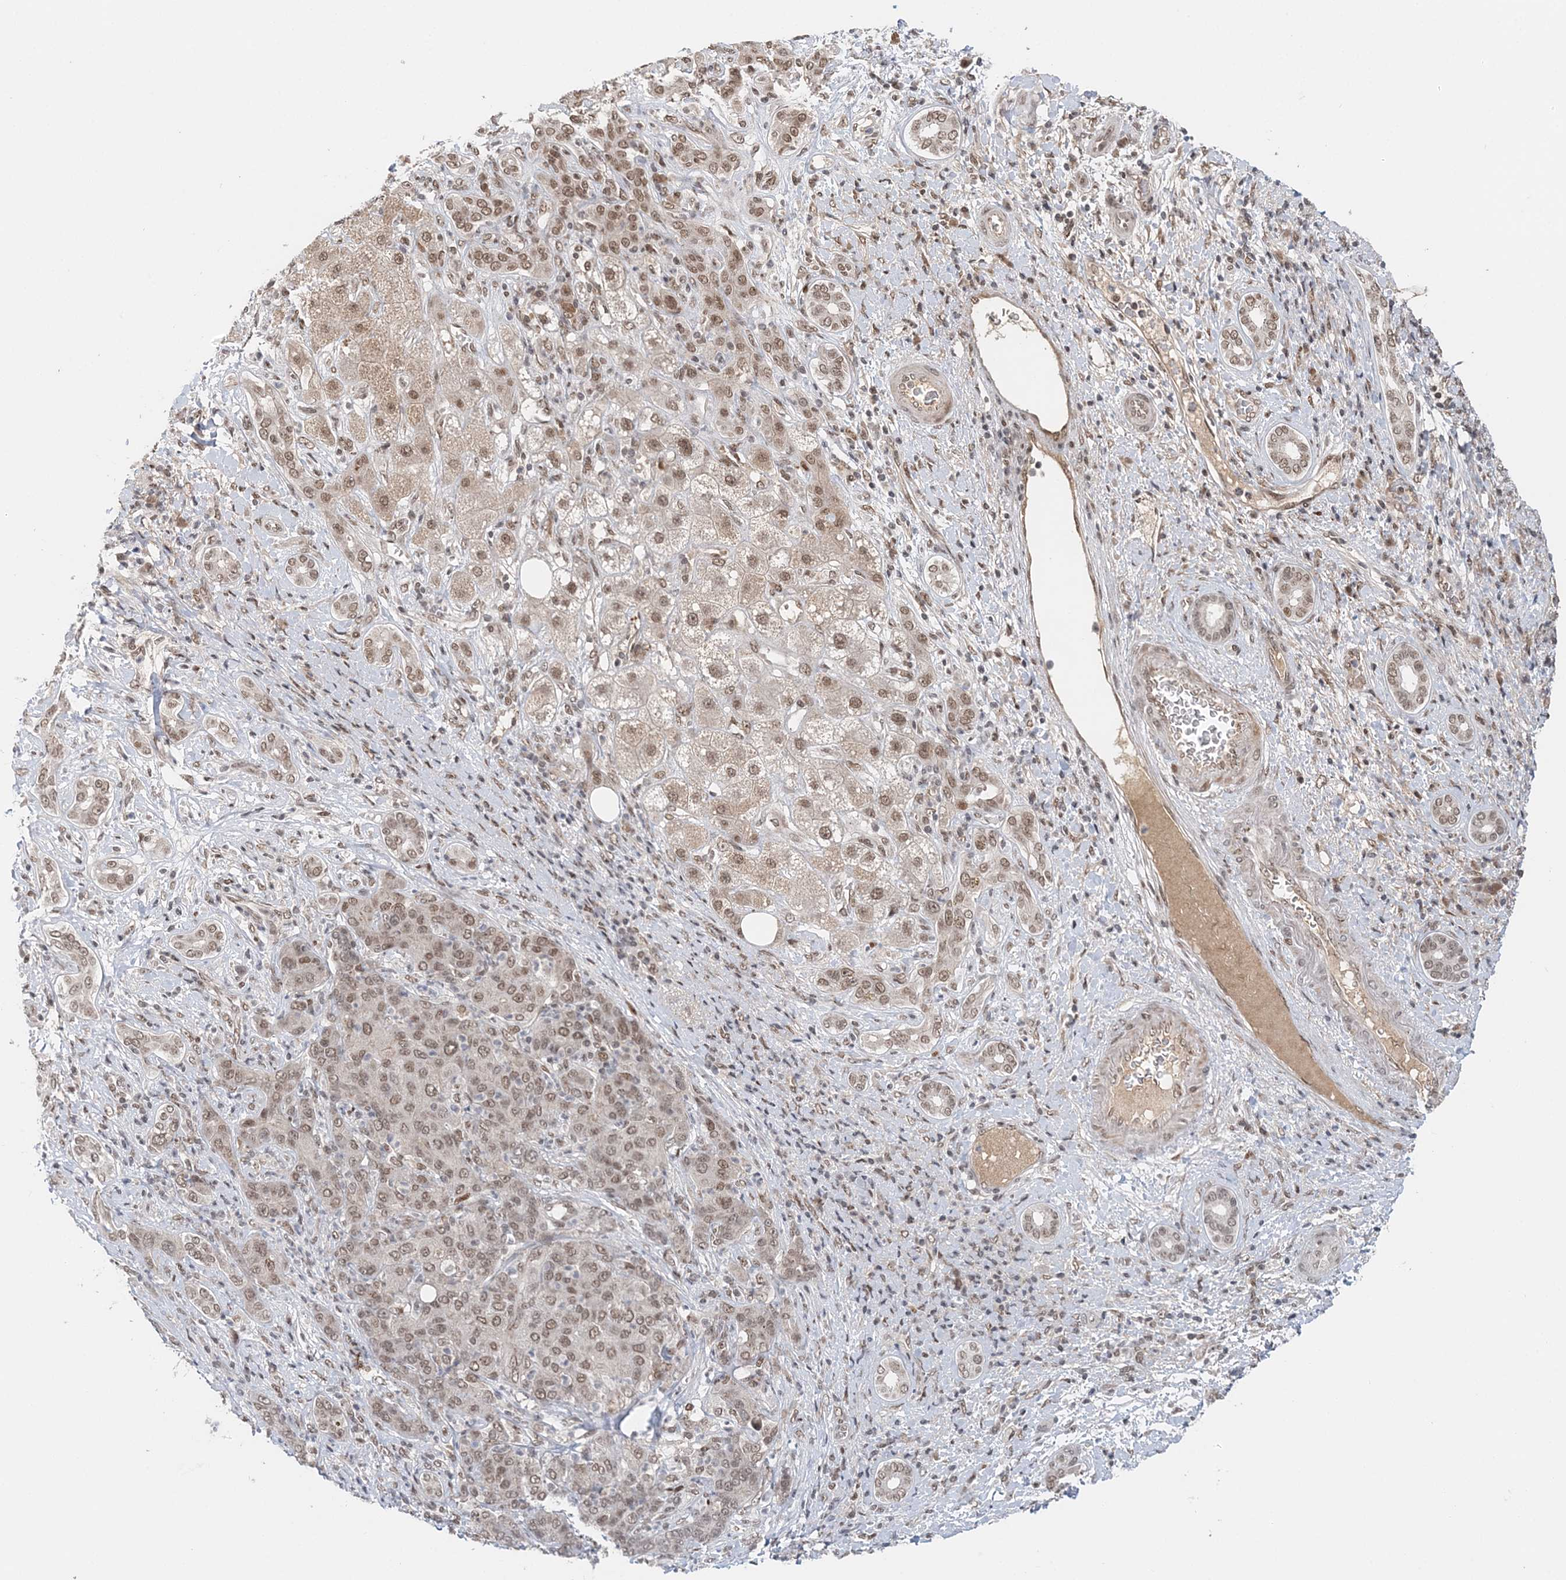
{"staining": {"intensity": "moderate", "quantity": ">75%", "location": "nuclear"}, "tissue": "liver cancer", "cell_type": "Tumor cells", "image_type": "cancer", "snomed": [{"axis": "morphology", "description": "Carcinoma, Hepatocellular, NOS"}, {"axis": "topography", "description": "Liver"}], "caption": "Tumor cells reveal moderate nuclear staining in about >75% of cells in liver cancer.", "gene": "NOA1", "patient": {"sex": "male", "age": 65}}